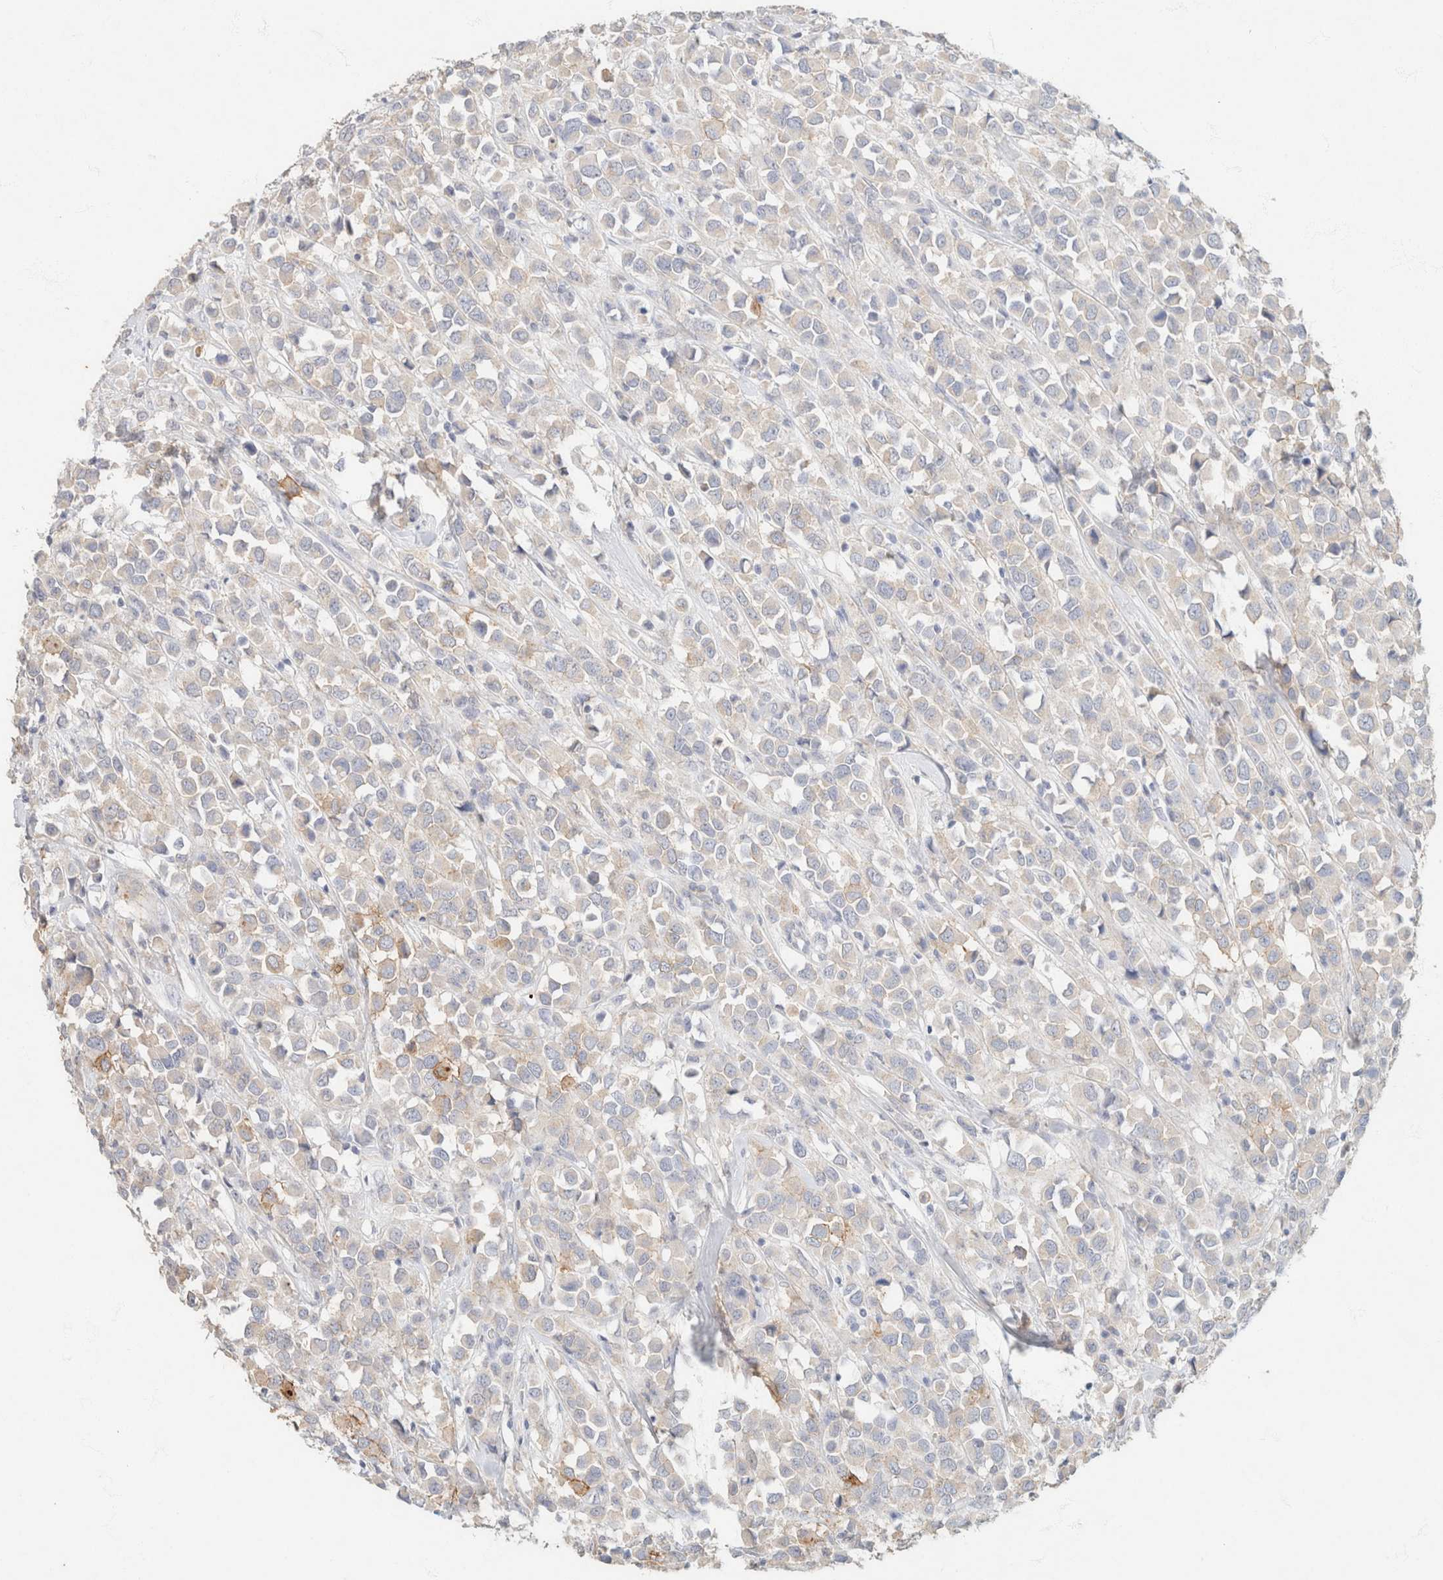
{"staining": {"intensity": "weak", "quantity": "<25%", "location": "cytoplasmic/membranous"}, "tissue": "breast cancer", "cell_type": "Tumor cells", "image_type": "cancer", "snomed": [{"axis": "morphology", "description": "Duct carcinoma"}, {"axis": "topography", "description": "Breast"}], "caption": "Immunohistochemistry (IHC) photomicrograph of neoplastic tissue: breast infiltrating ductal carcinoma stained with DAB reveals no significant protein positivity in tumor cells.", "gene": "CA12", "patient": {"sex": "female", "age": 61}}